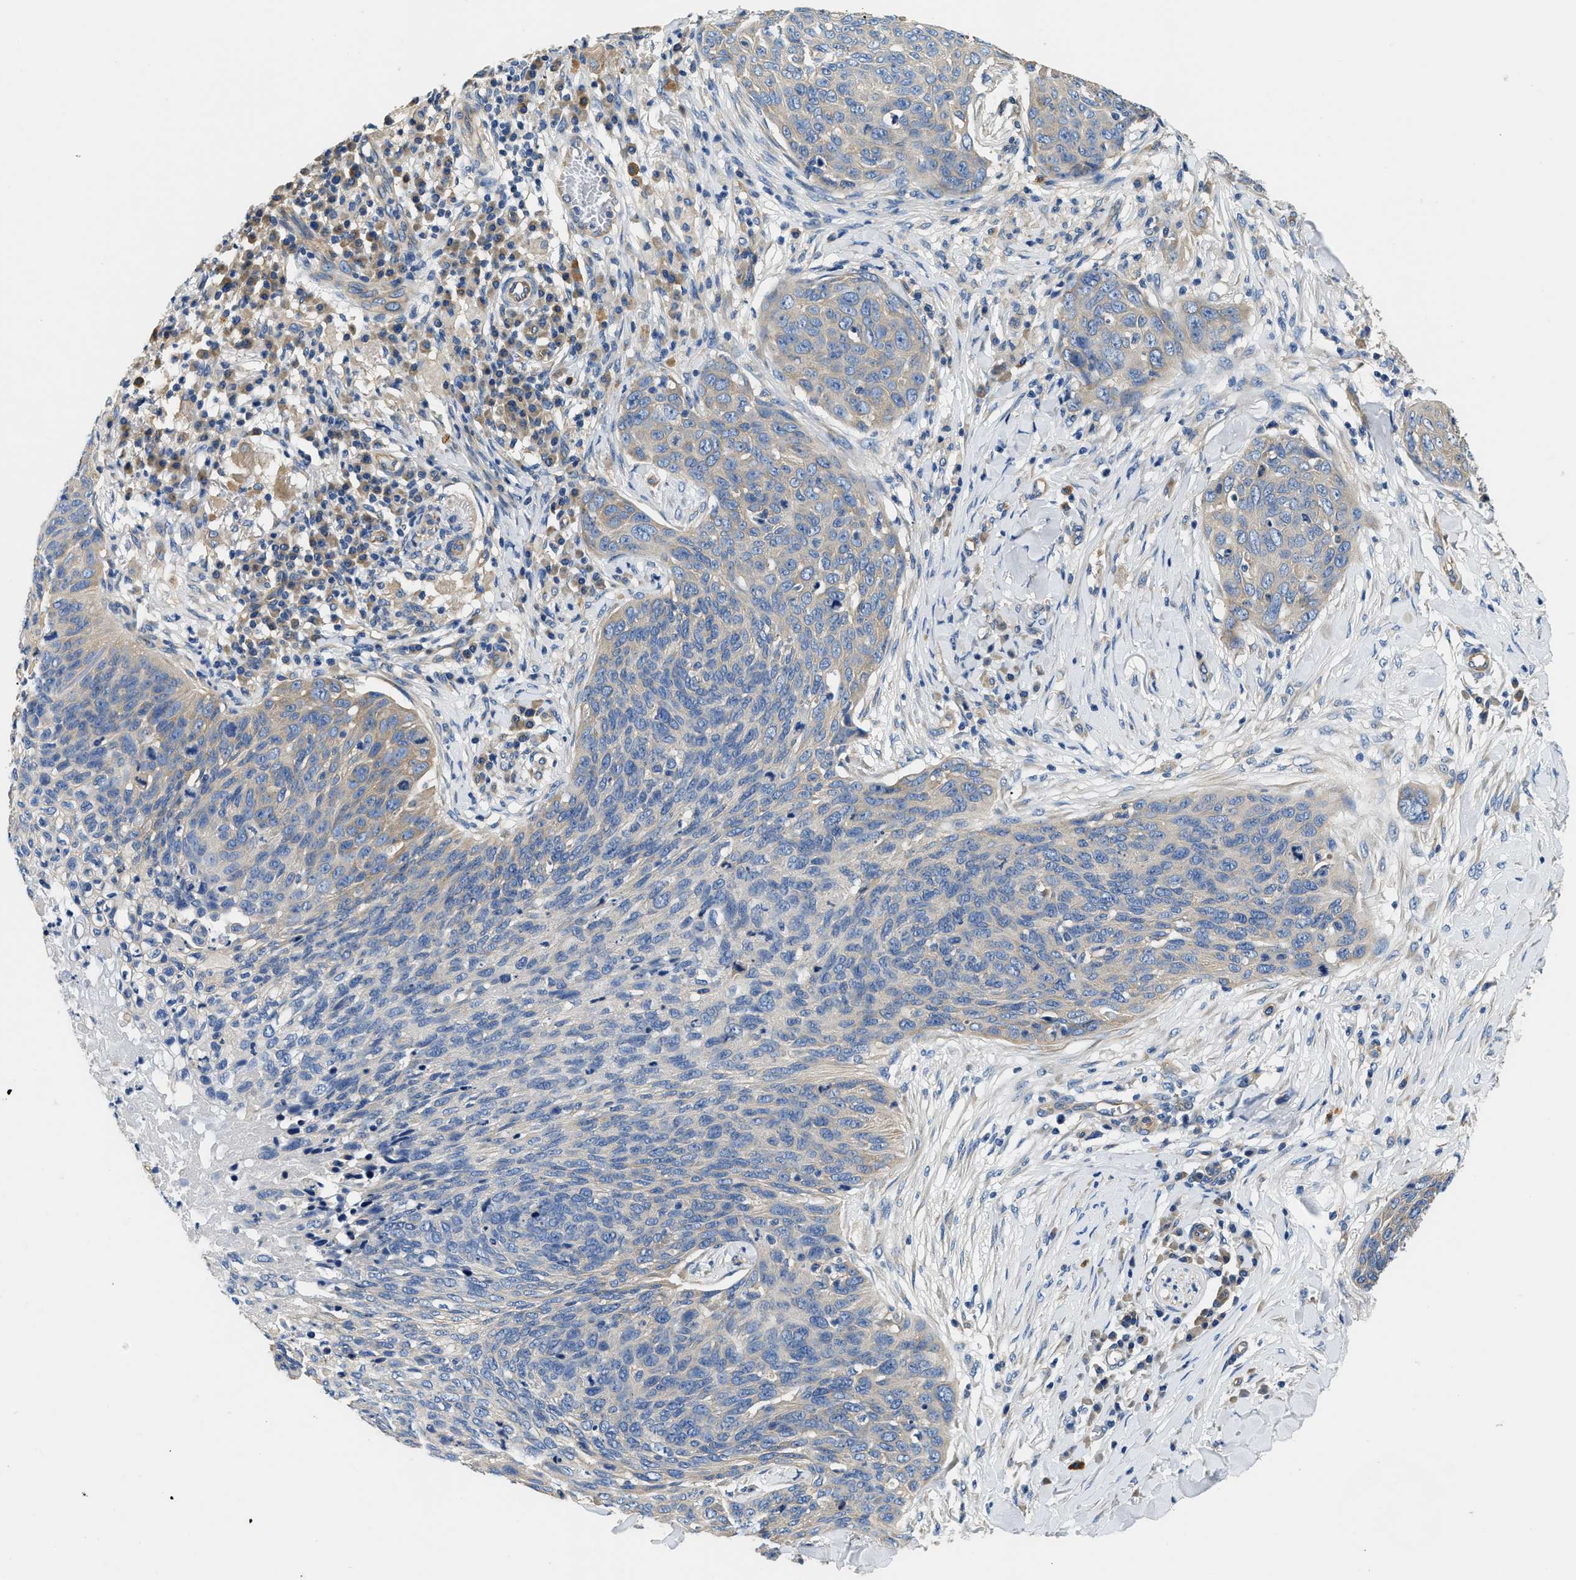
{"staining": {"intensity": "moderate", "quantity": "<25%", "location": "cytoplasmic/membranous"}, "tissue": "skin cancer", "cell_type": "Tumor cells", "image_type": "cancer", "snomed": [{"axis": "morphology", "description": "Squamous cell carcinoma in situ, NOS"}, {"axis": "morphology", "description": "Squamous cell carcinoma, NOS"}, {"axis": "topography", "description": "Skin"}], "caption": "This micrograph shows IHC staining of human skin squamous cell carcinoma, with low moderate cytoplasmic/membranous positivity in approximately <25% of tumor cells.", "gene": "CSDE1", "patient": {"sex": "male", "age": 93}}